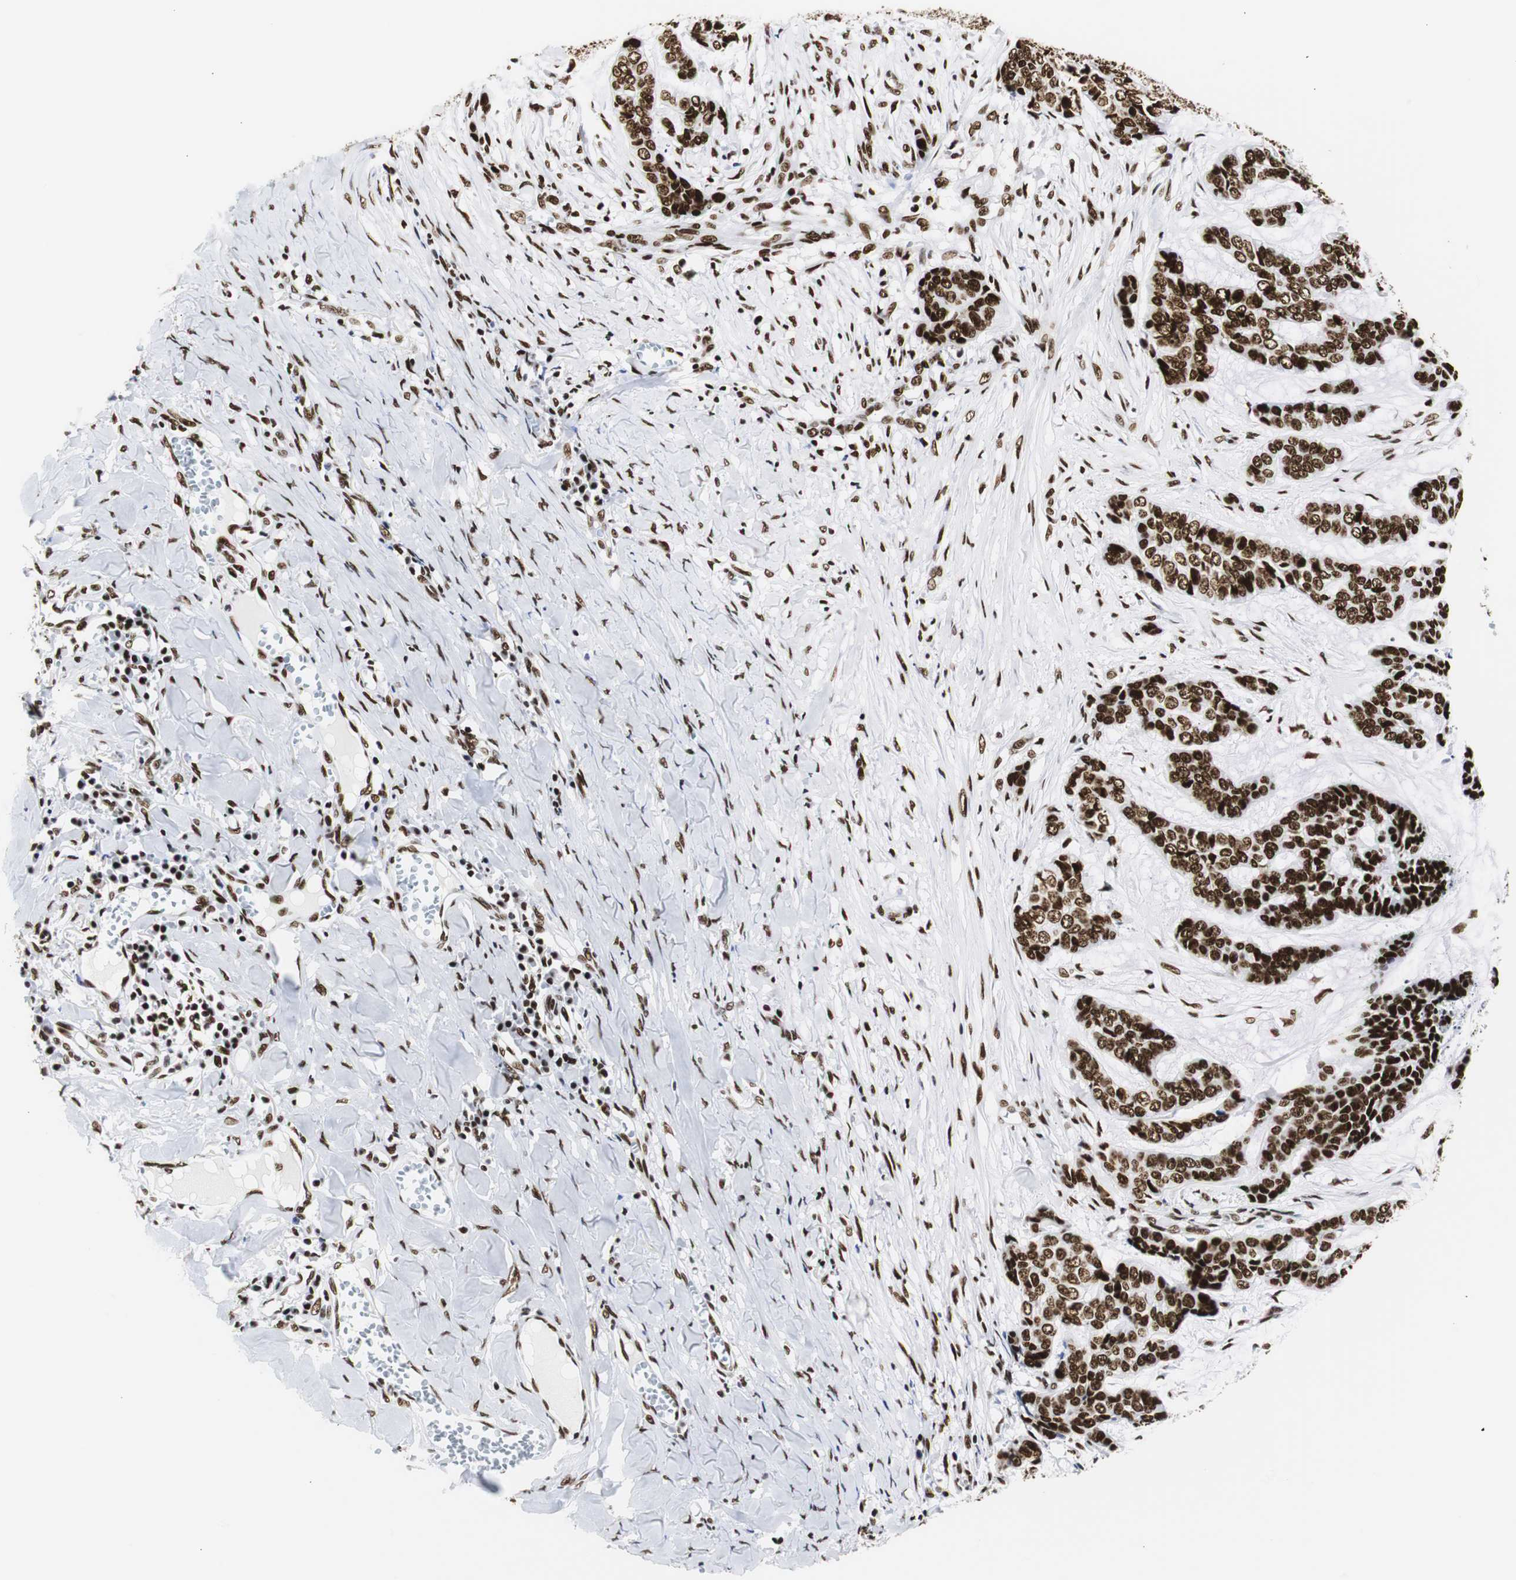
{"staining": {"intensity": "strong", "quantity": ">75%", "location": "nuclear"}, "tissue": "skin cancer", "cell_type": "Tumor cells", "image_type": "cancer", "snomed": [{"axis": "morphology", "description": "Basal cell carcinoma"}, {"axis": "topography", "description": "Skin"}], "caption": "Tumor cells reveal high levels of strong nuclear staining in approximately >75% of cells in human skin cancer.", "gene": "HNRNPH2", "patient": {"sex": "female", "age": 64}}